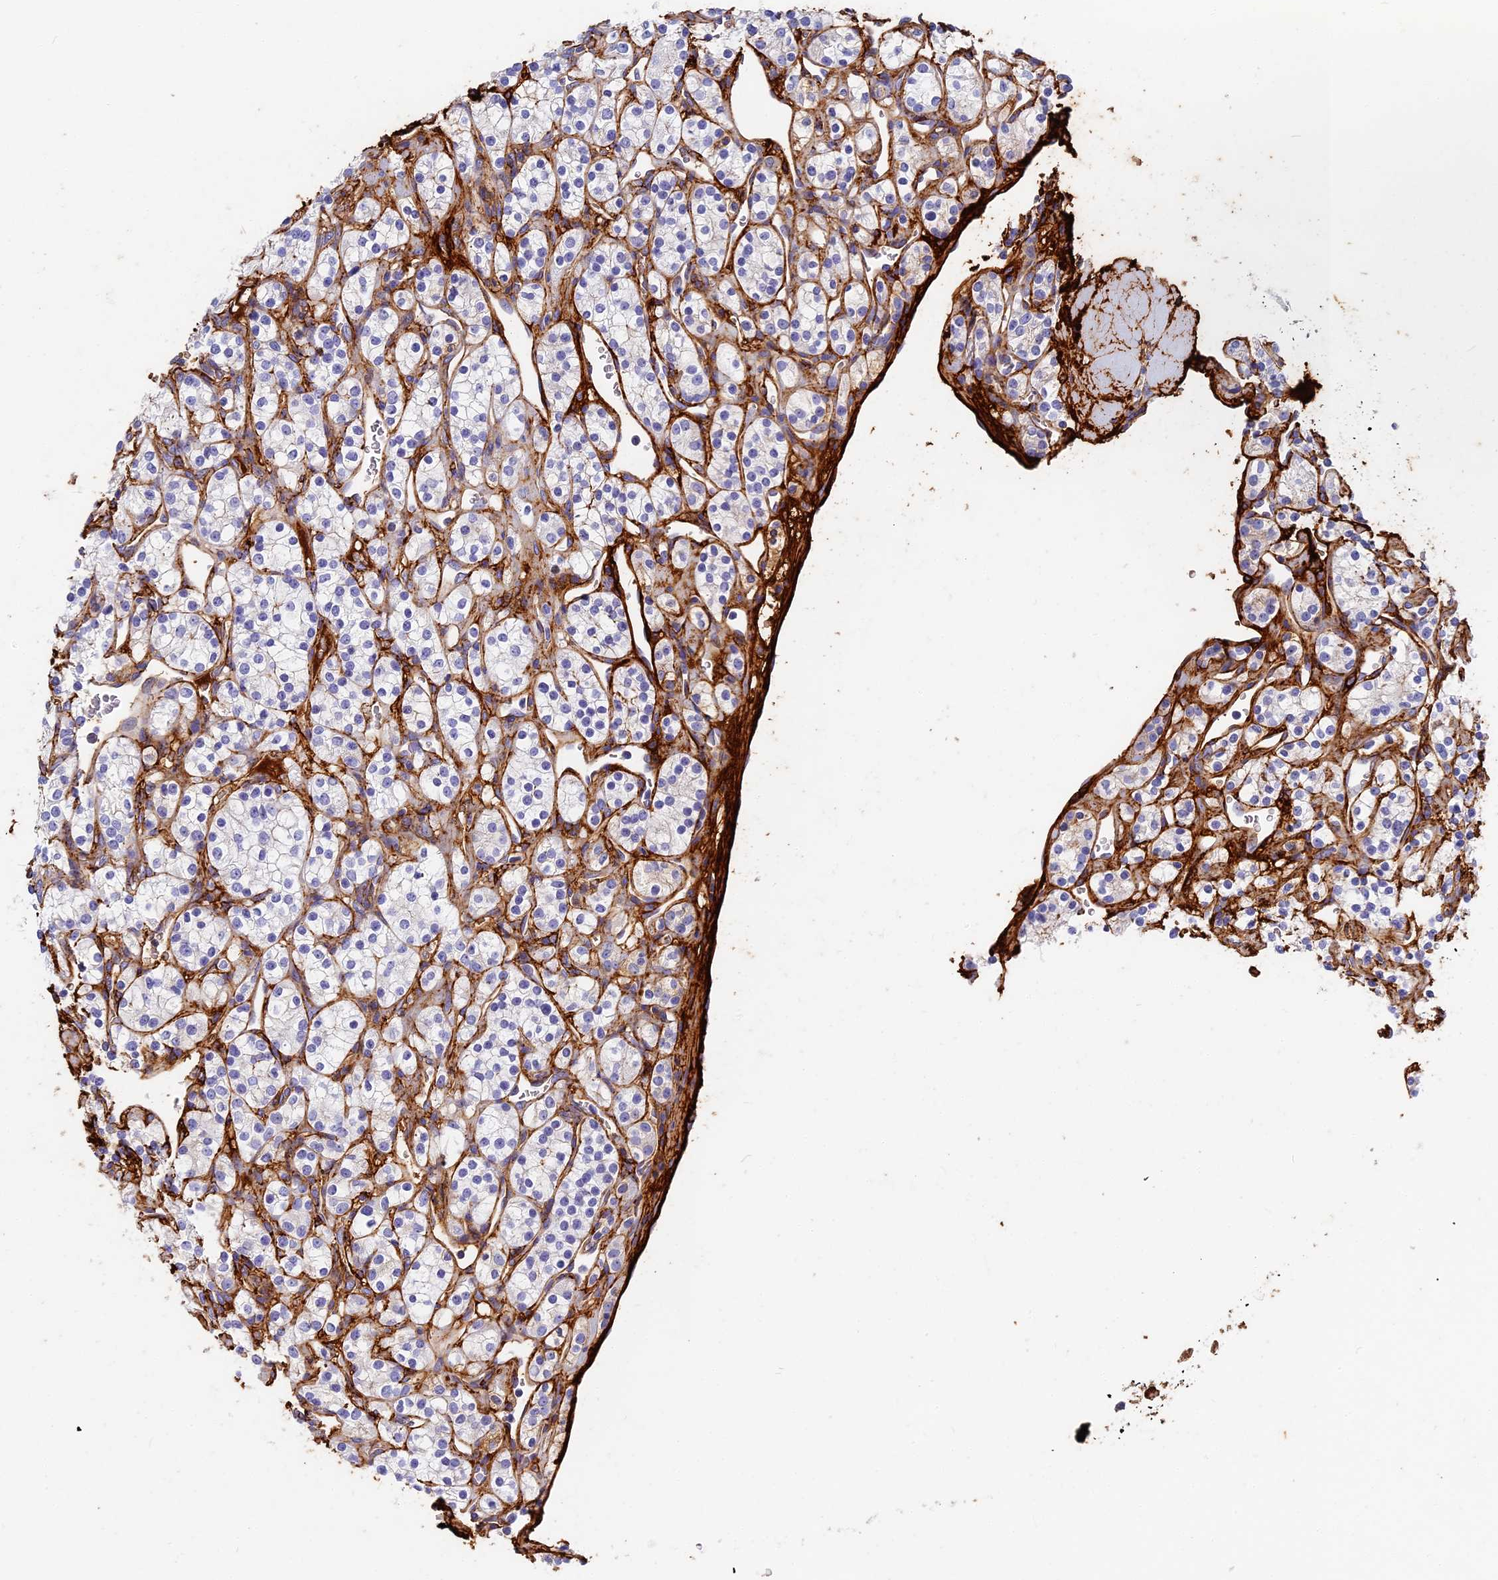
{"staining": {"intensity": "negative", "quantity": "none", "location": "none"}, "tissue": "renal cancer", "cell_type": "Tumor cells", "image_type": "cancer", "snomed": [{"axis": "morphology", "description": "Adenocarcinoma, NOS"}, {"axis": "topography", "description": "Kidney"}], "caption": "Tumor cells are negative for brown protein staining in renal cancer. Nuclei are stained in blue.", "gene": "ITIH1", "patient": {"sex": "male", "age": 77}}